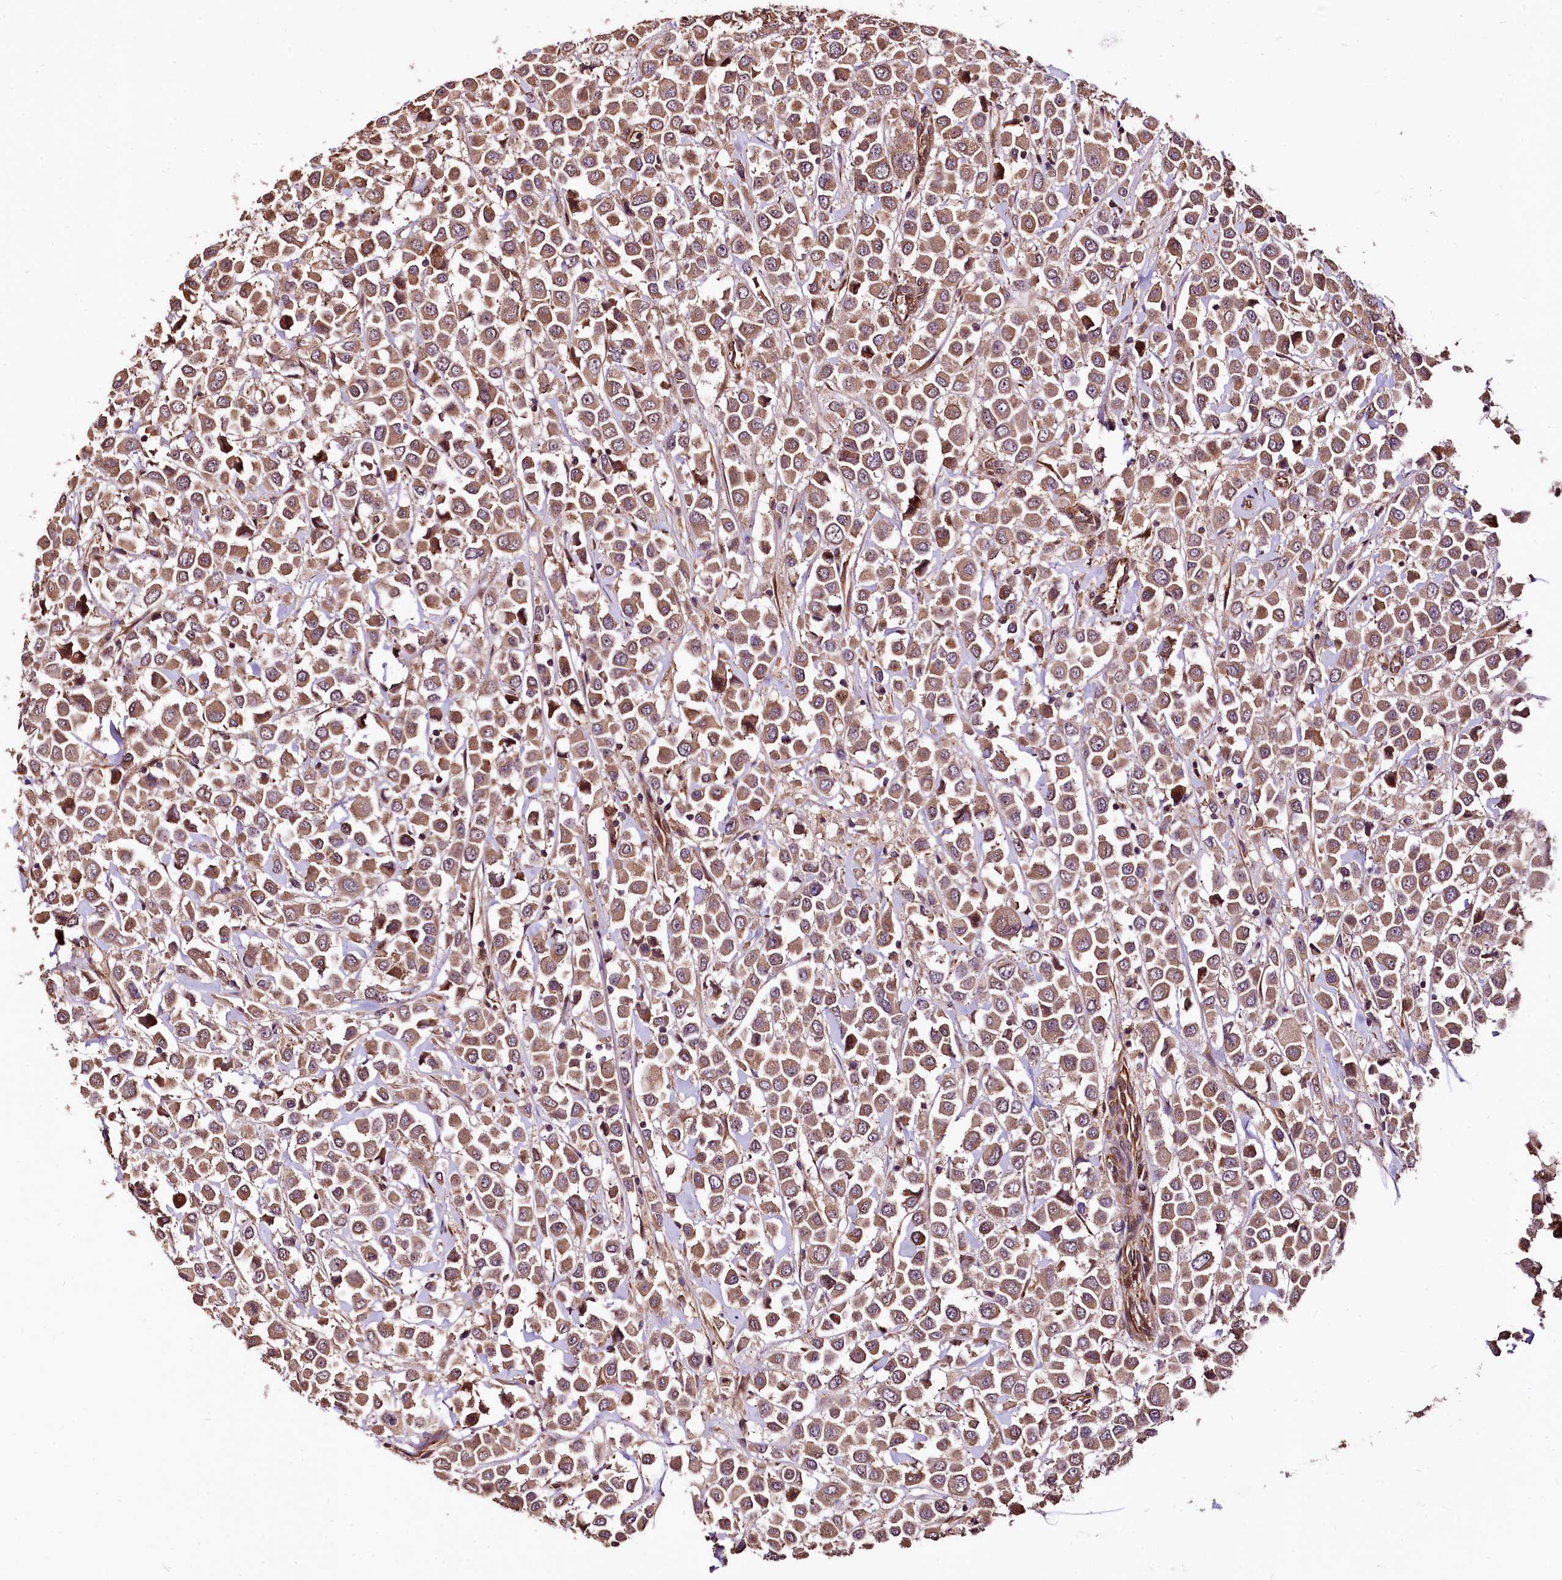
{"staining": {"intensity": "moderate", "quantity": ">75%", "location": "cytoplasmic/membranous"}, "tissue": "breast cancer", "cell_type": "Tumor cells", "image_type": "cancer", "snomed": [{"axis": "morphology", "description": "Duct carcinoma"}, {"axis": "topography", "description": "Breast"}], "caption": "Immunohistochemistry (IHC) image of neoplastic tissue: human infiltrating ductal carcinoma (breast) stained using IHC reveals medium levels of moderate protein expression localized specifically in the cytoplasmic/membranous of tumor cells, appearing as a cytoplasmic/membranous brown color.", "gene": "TBCEL", "patient": {"sex": "female", "age": 61}}